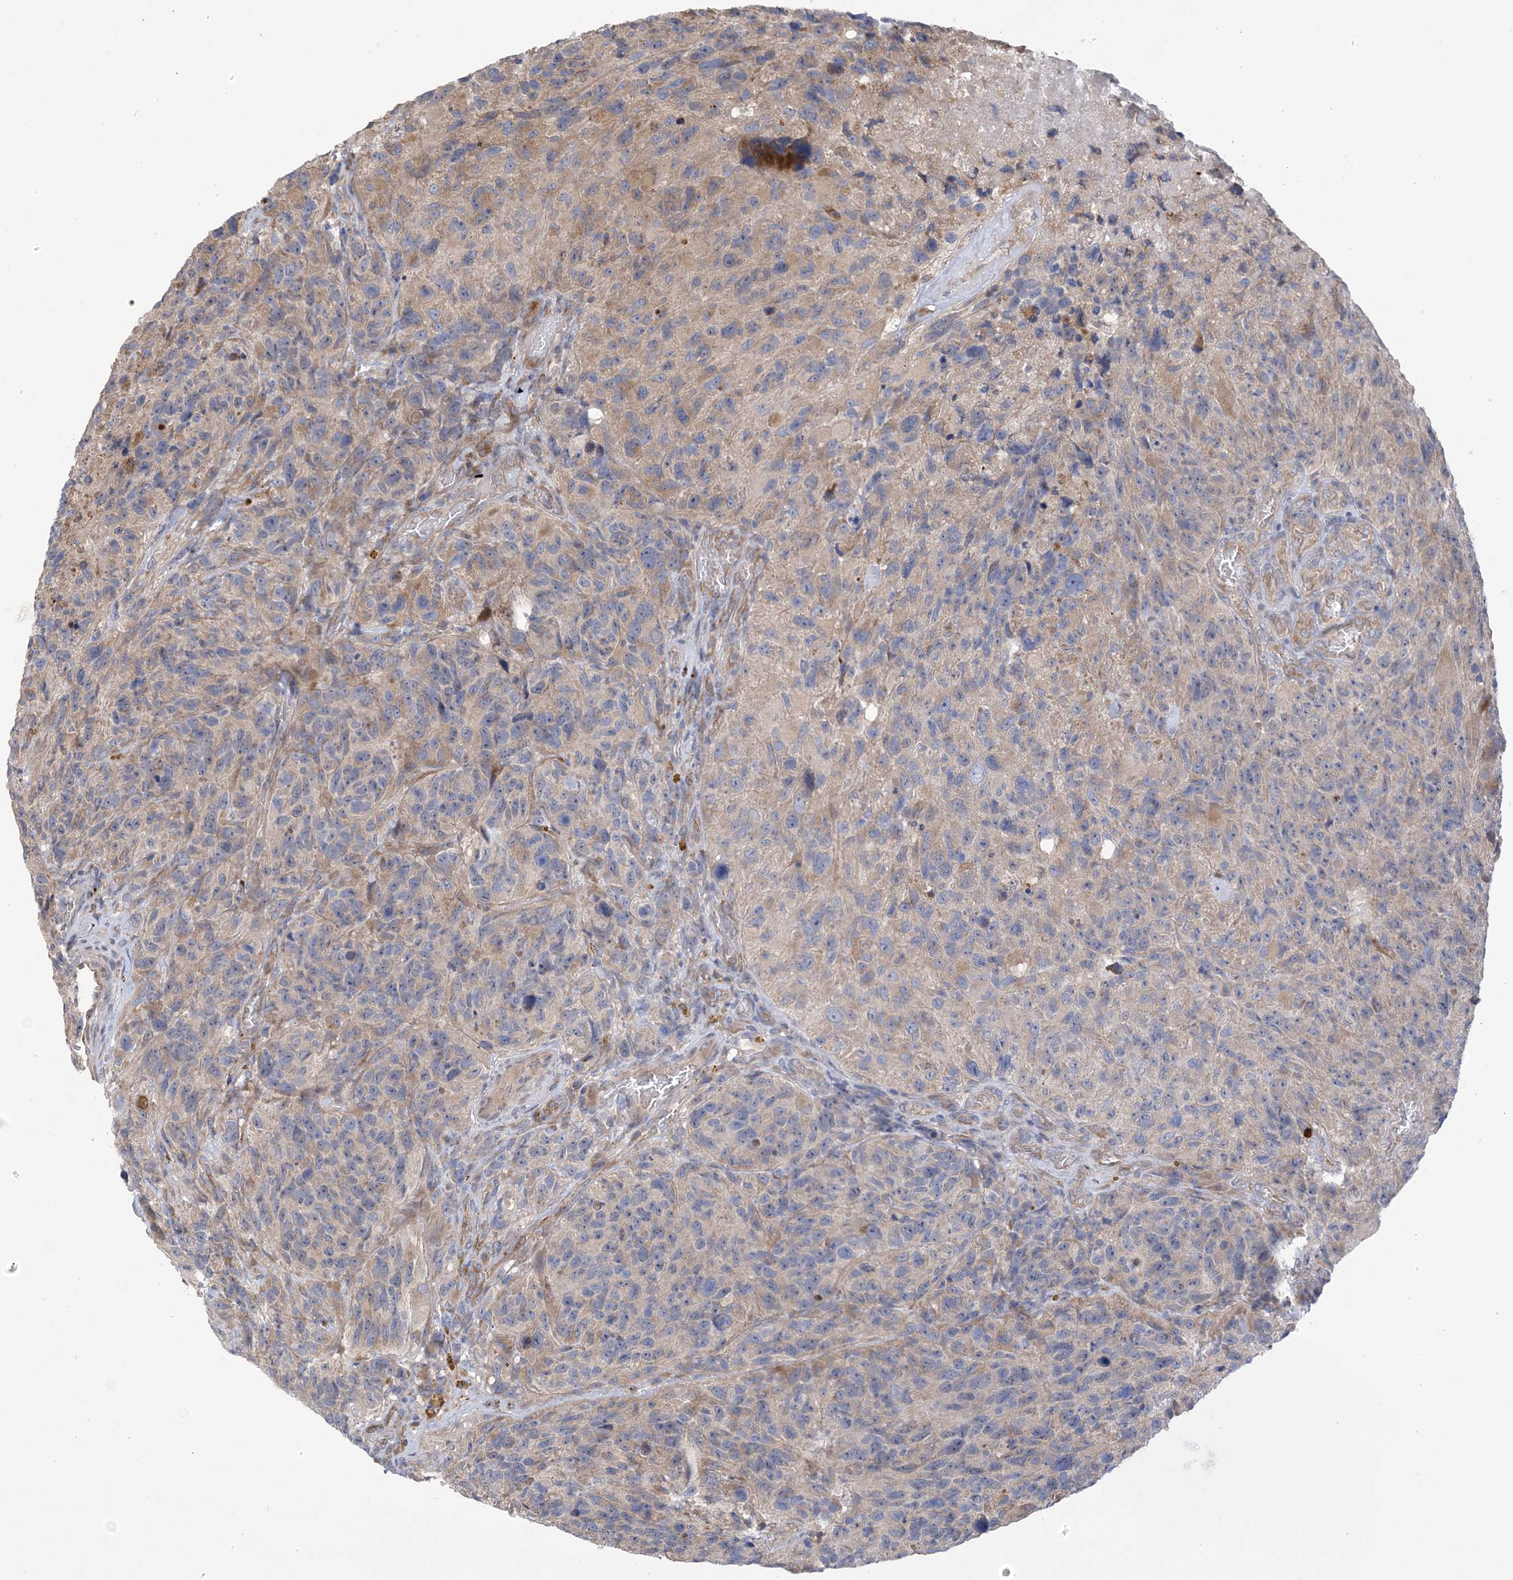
{"staining": {"intensity": "moderate", "quantity": "25%-75%", "location": "cytoplasmic/membranous"}, "tissue": "glioma", "cell_type": "Tumor cells", "image_type": "cancer", "snomed": [{"axis": "morphology", "description": "Glioma, malignant, High grade"}, {"axis": "topography", "description": "Brain"}], "caption": "Moderate cytoplasmic/membranous expression is seen in about 25%-75% of tumor cells in glioma. Using DAB (3,3'-diaminobenzidine) (brown) and hematoxylin (blue) stains, captured at high magnification using brightfield microscopy.", "gene": "CLEC16A", "patient": {"sex": "male", "age": 69}}